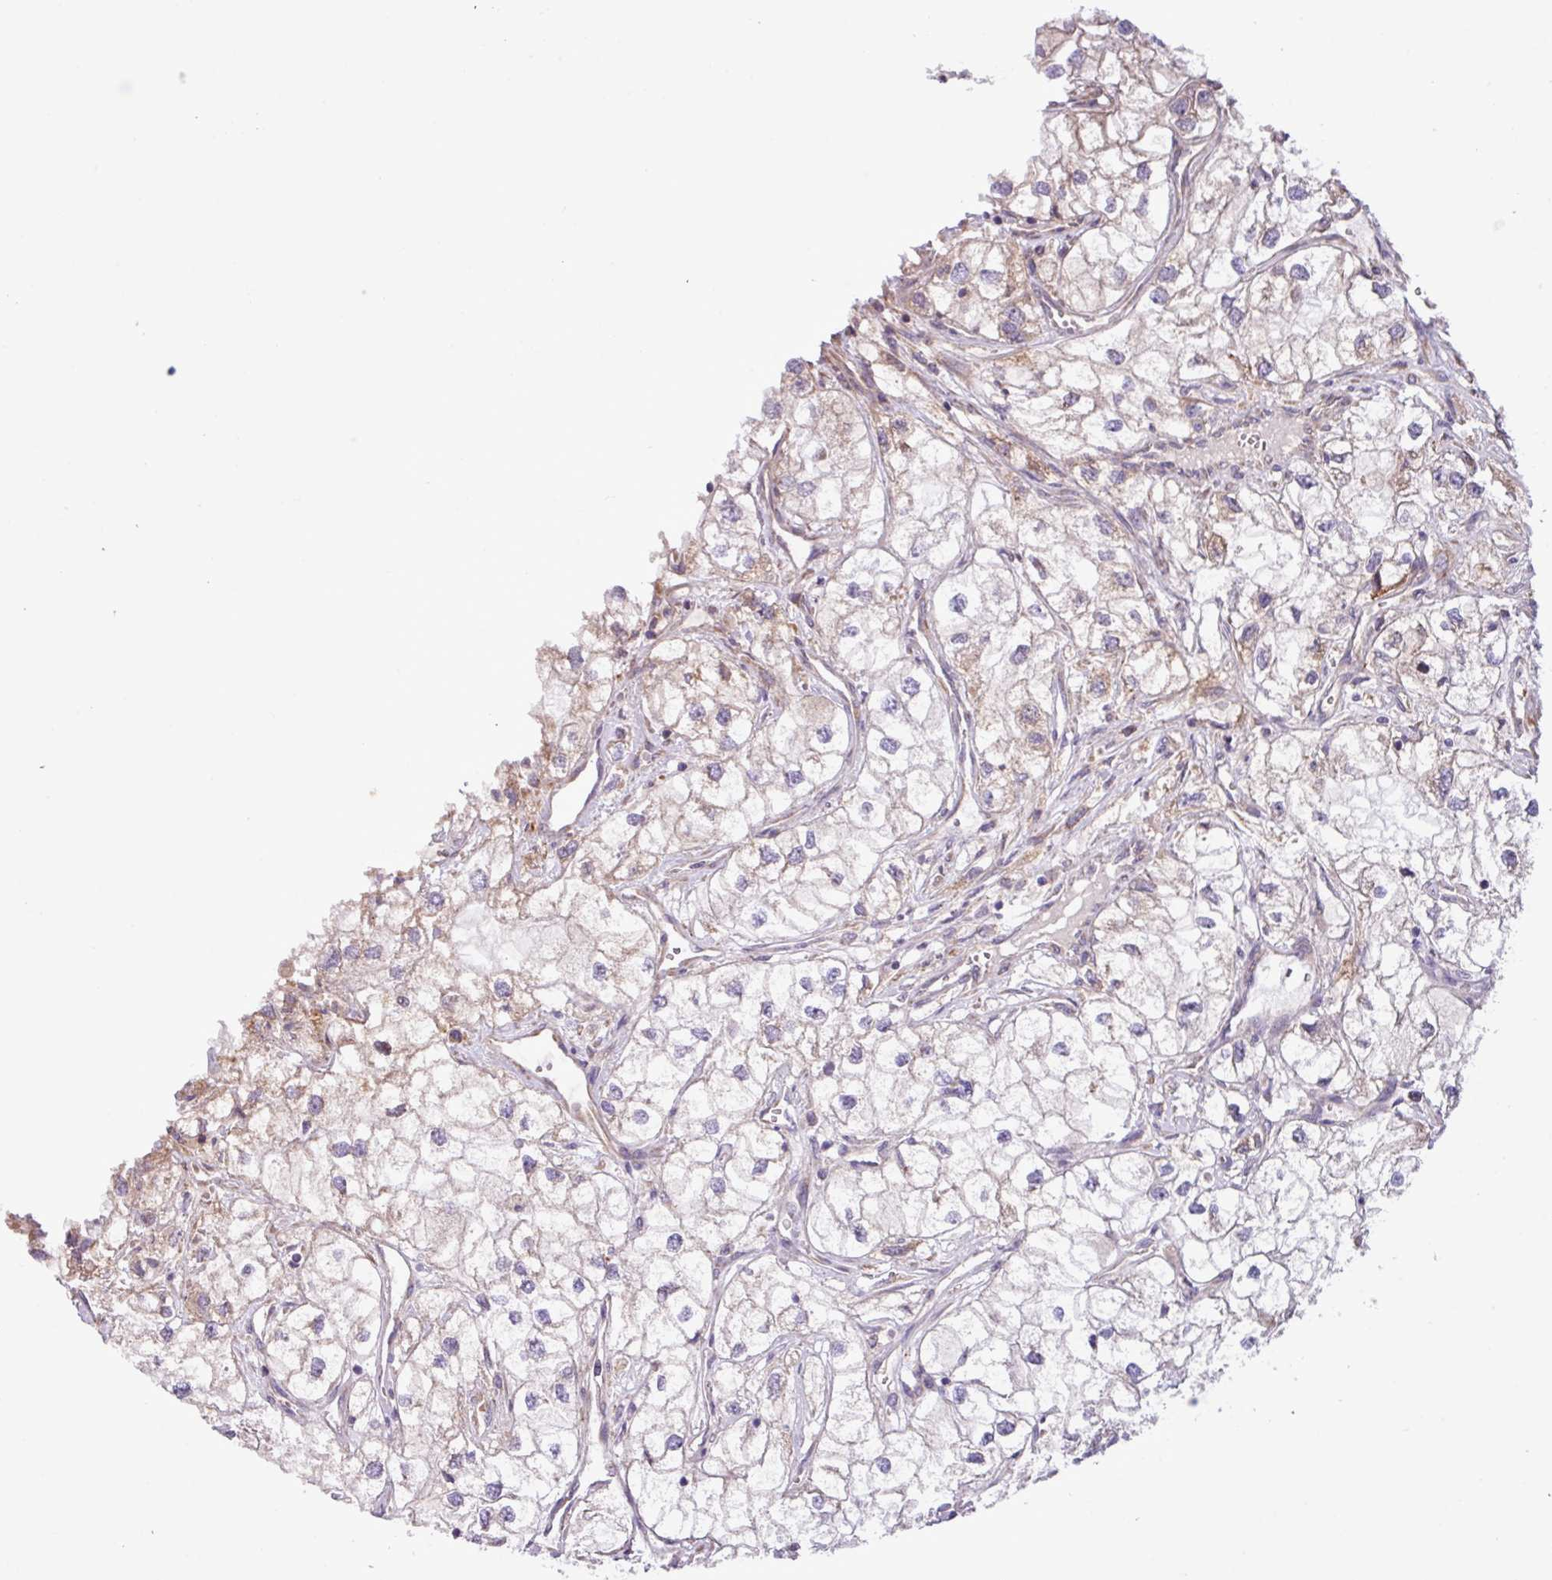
{"staining": {"intensity": "weak", "quantity": "25%-75%", "location": "cytoplasmic/membranous"}, "tissue": "renal cancer", "cell_type": "Tumor cells", "image_type": "cancer", "snomed": [{"axis": "morphology", "description": "Adenocarcinoma, NOS"}, {"axis": "topography", "description": "Kidney"}], "caption": "The immunohistochemical stain shows weak cytoplasmic/membranous expression in tumor cells of adenocarcinoma (renal) tissue. Using DAB (3,3'-diaminobenzidine) (brown) and hematoxylin (blue) stains, captured at high magnification using brightfield microscopy.", "gene": "MEGF6", "patient": {"sex": "male", "age": 59}}